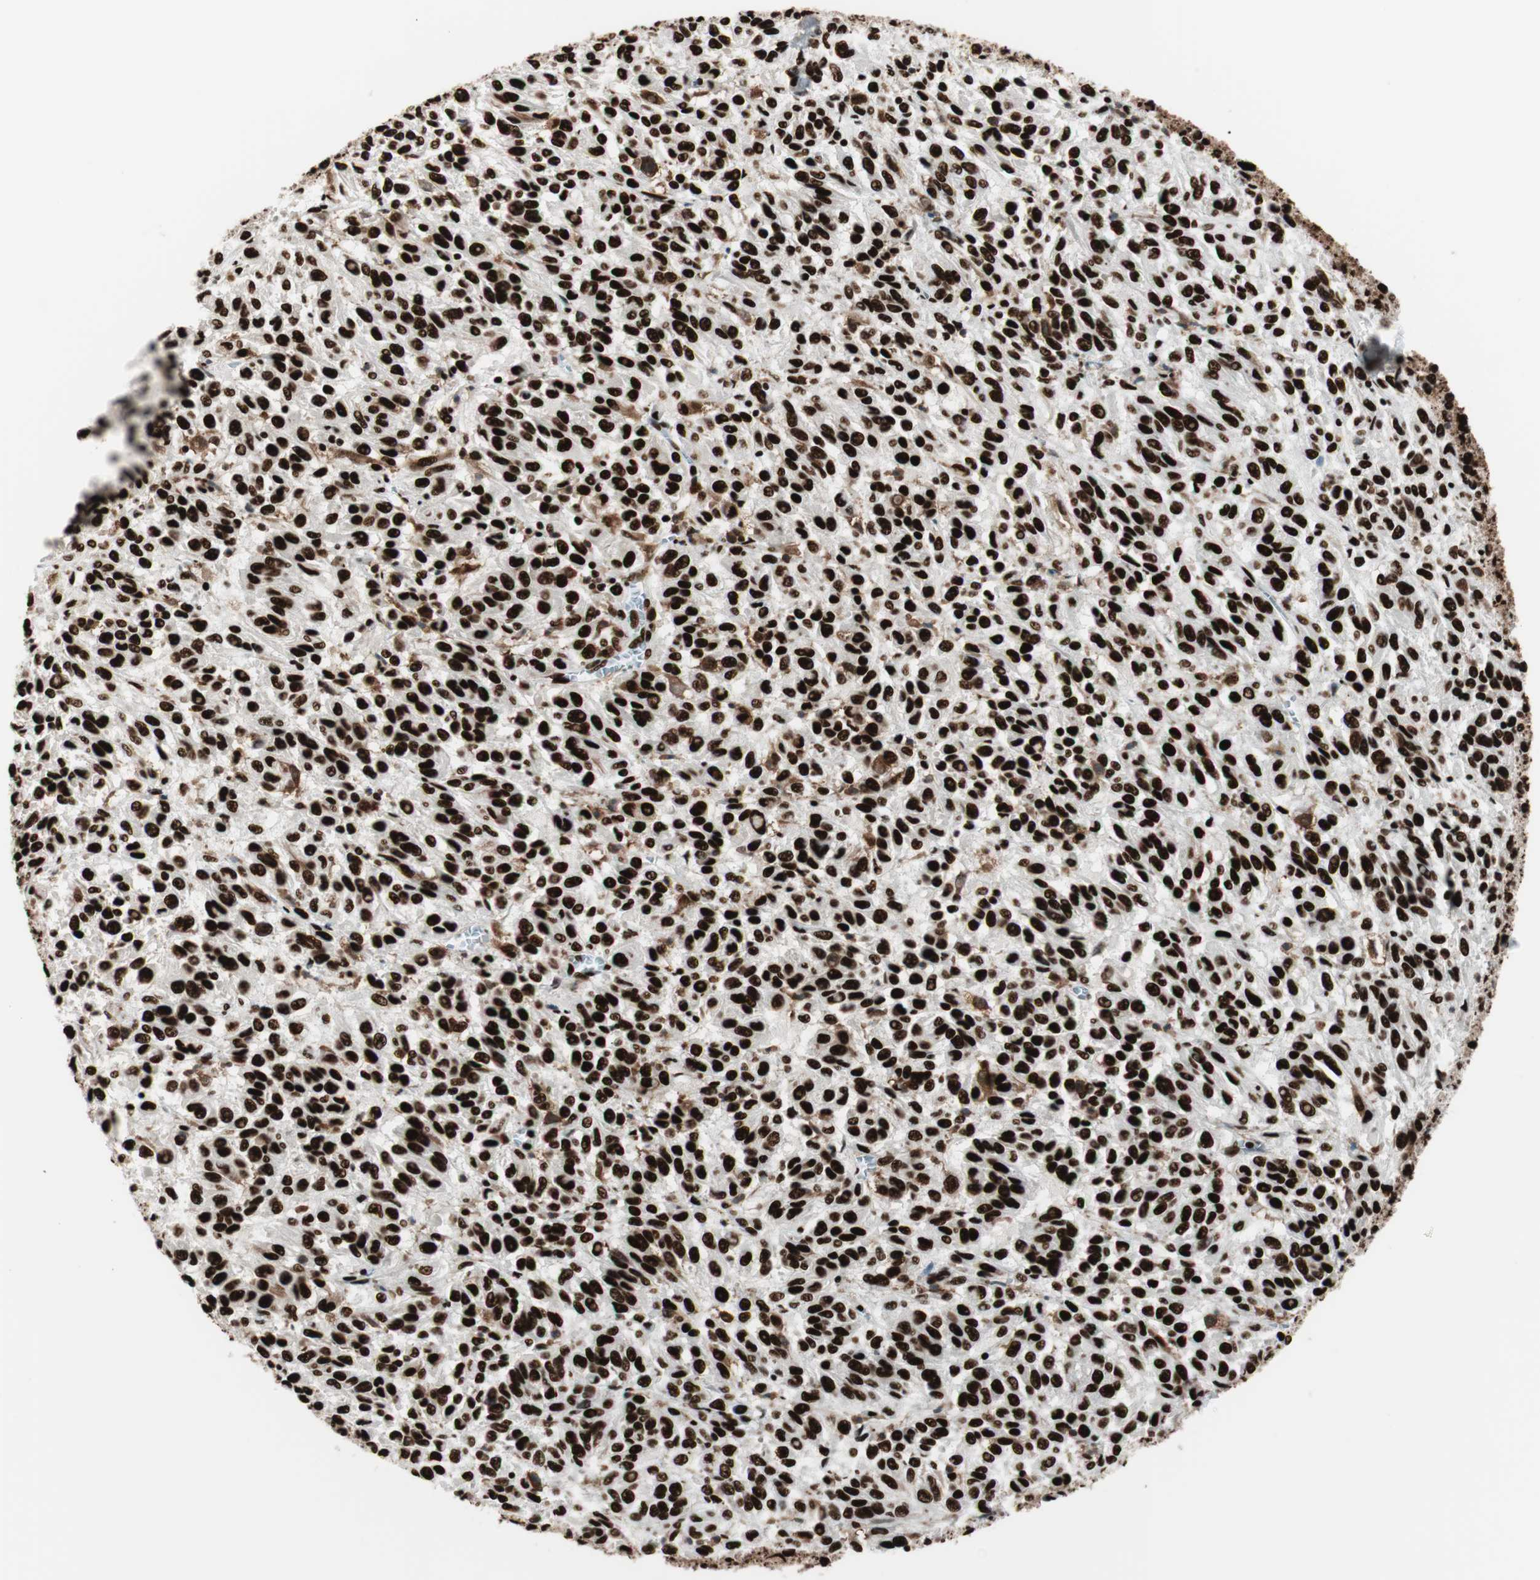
{"staining": {"intensity": "strong", "quantity": ">75%", "location": "nuclear"}, "tissue": "melanoma", "cell_type": "Tumor cells", "image_type": "cancer", "snomed": [{"axis": "morphology", "description": "Malignant melanoma, Metastatic site"}, {"axis": "topography", "description": "Lung"}], "caption": "The photomicrograph exhibits staining of melanoma, revealing strong nuclear protein positivity (brown color) within tumor cells.", "gene": "PSME3", "patient": {"sex": "male", "age": 64}}